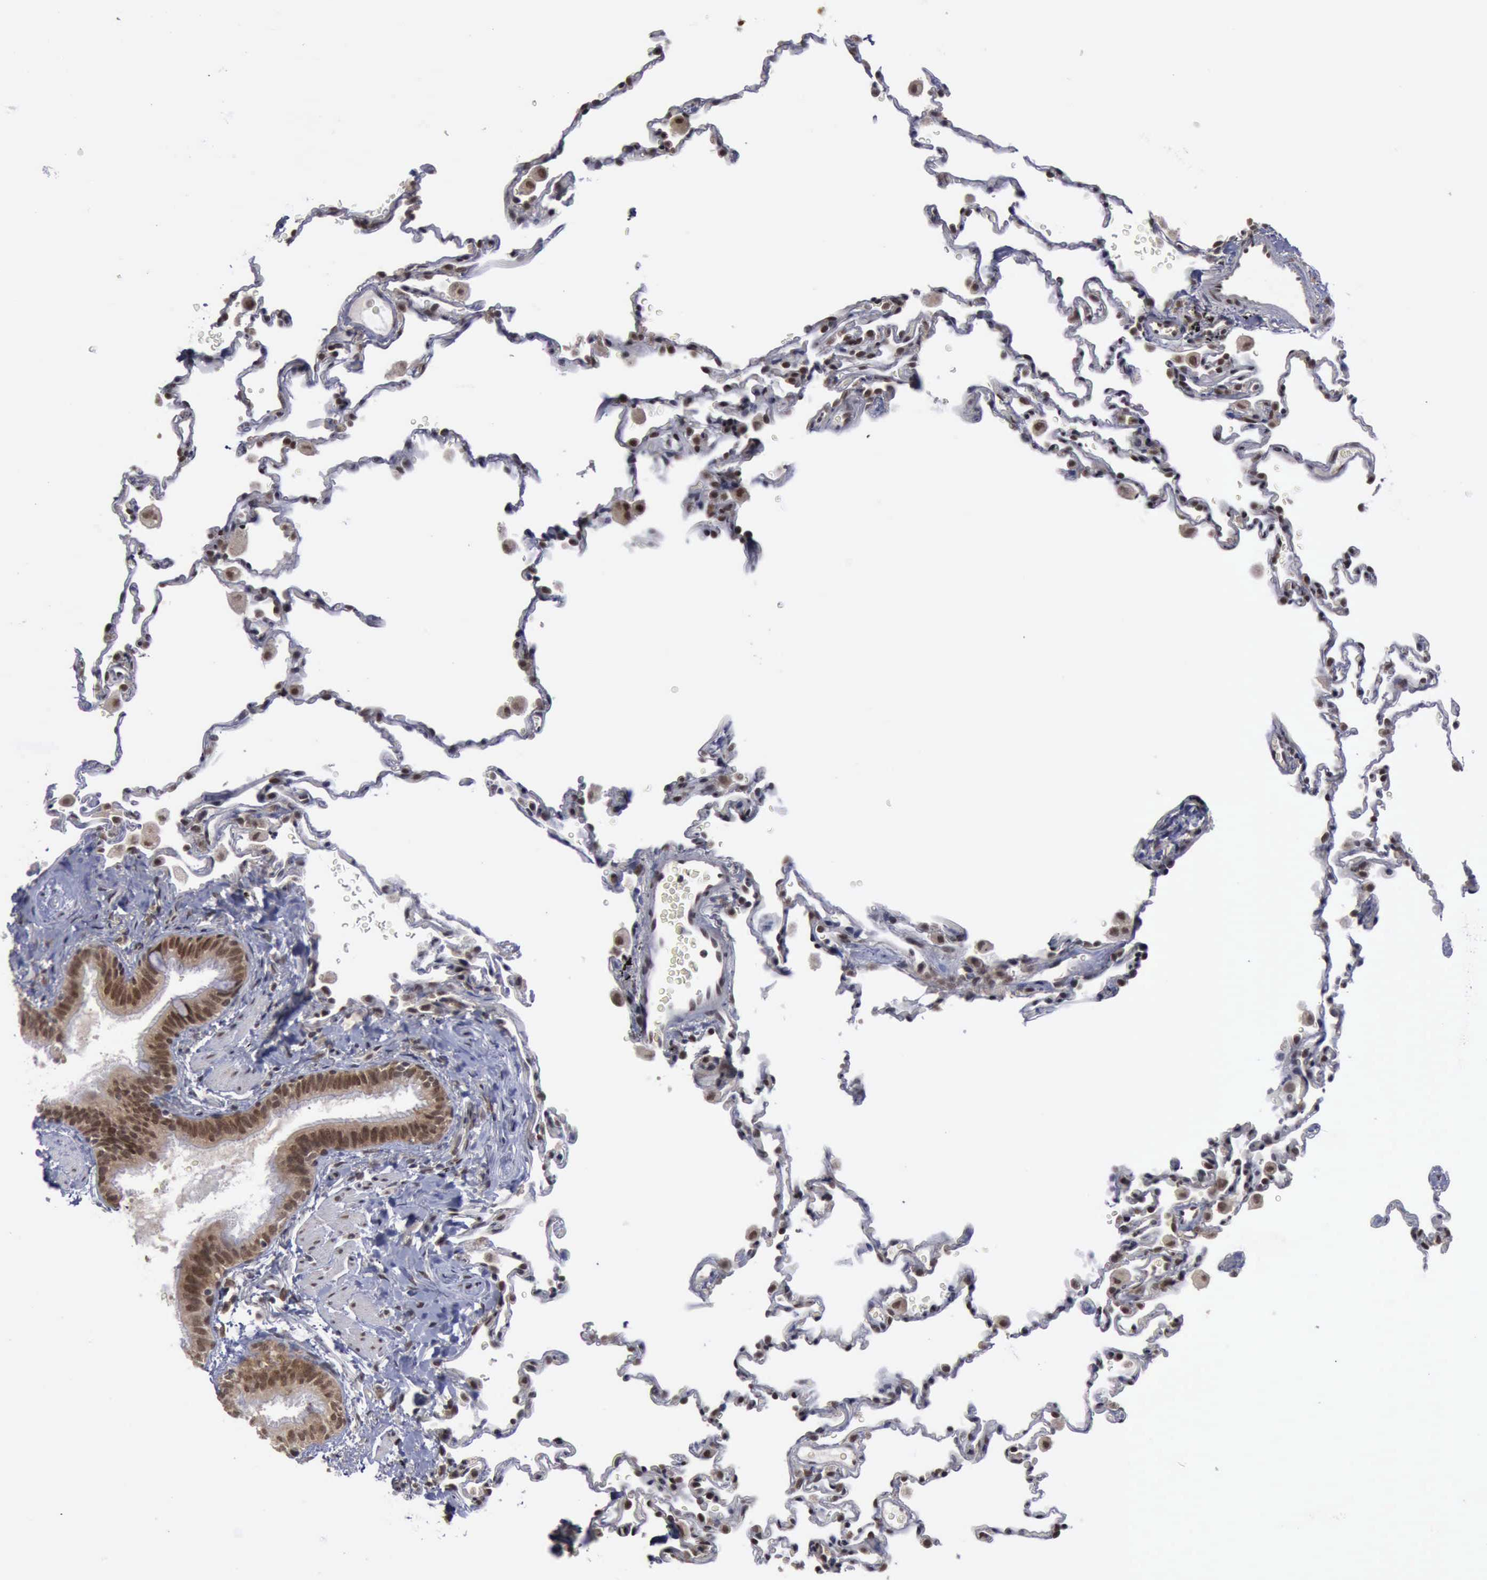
{"staining": {"intensity": "weak", "quantity": "25%-75%", "location": "nuclear"}, "tissue": "lung", "cell_type": "Alveolar cells", "image_type": "normal", "snomed": [{"axis": "morphology", "description": "Normal tissue, NOS"}, {"axis": "topography", "description": "Lung"}], "caption": "A low amount of weak nuclear positivity is identified in about 25%-75% of alveolar cells in benign lung. The staining is performed using DAB brown chromogen to label protein expression. The nuclei are counter-stained blue using hematoxylin.", "gene": "RTCB", "patient": {"sex": "male", "age": 59}}